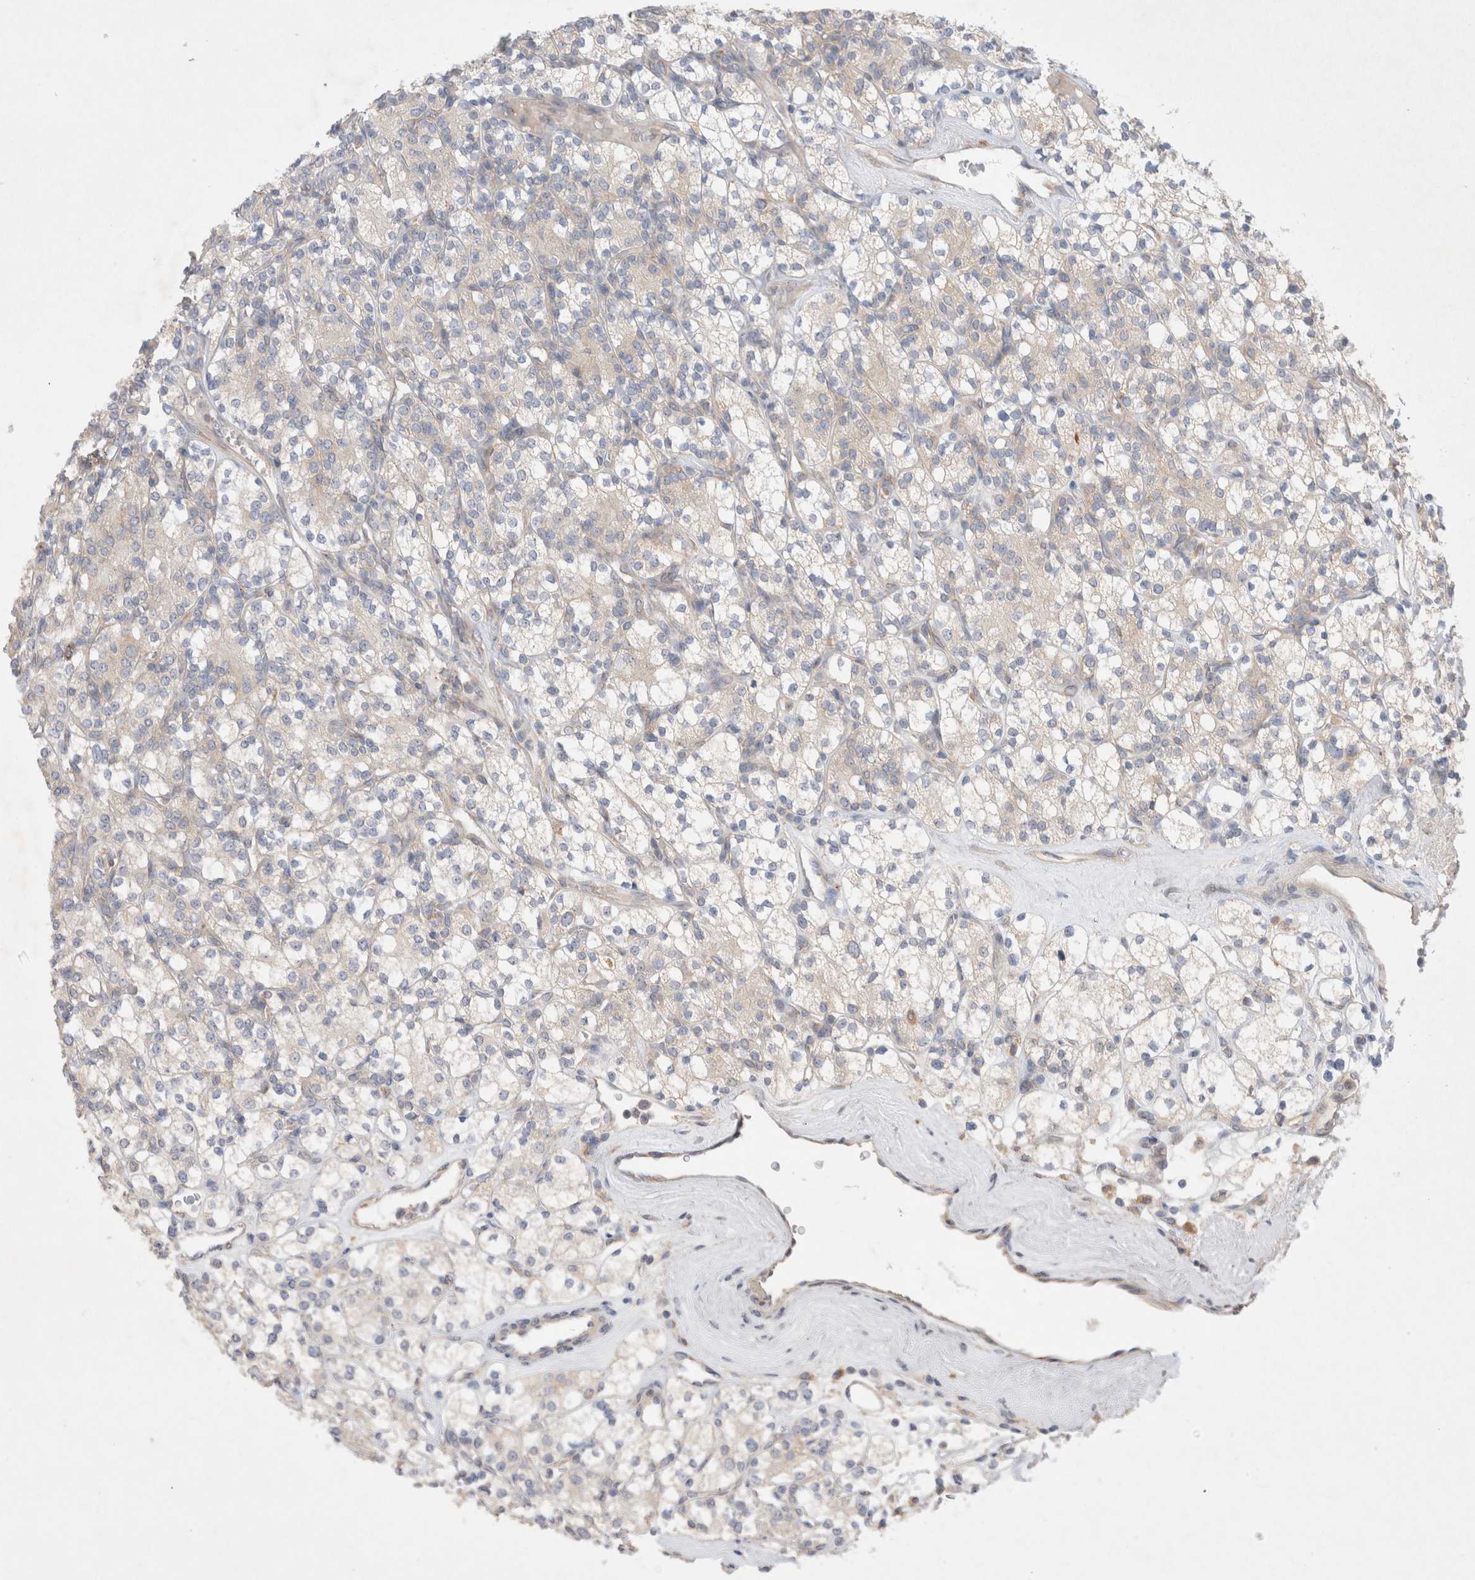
{"staining": {"intensity": "negative", "quantity": "none", "location": "none"}, "tissue": "renal cancer", "cell_type": "Tumor cells", "image_type": "cancer", "snomed": [{"axis": "morphology", "description": "Adenocarcinoma, NOS"}, {"axis": "topography", "description": "Kidney"}], "caption": "Tumor cells show no significant protein expression in renal adenocarcinoma. Nuclei are stained in blue.", "gene": "NPC1", "patient": {"sex": "male", "age": 77}}